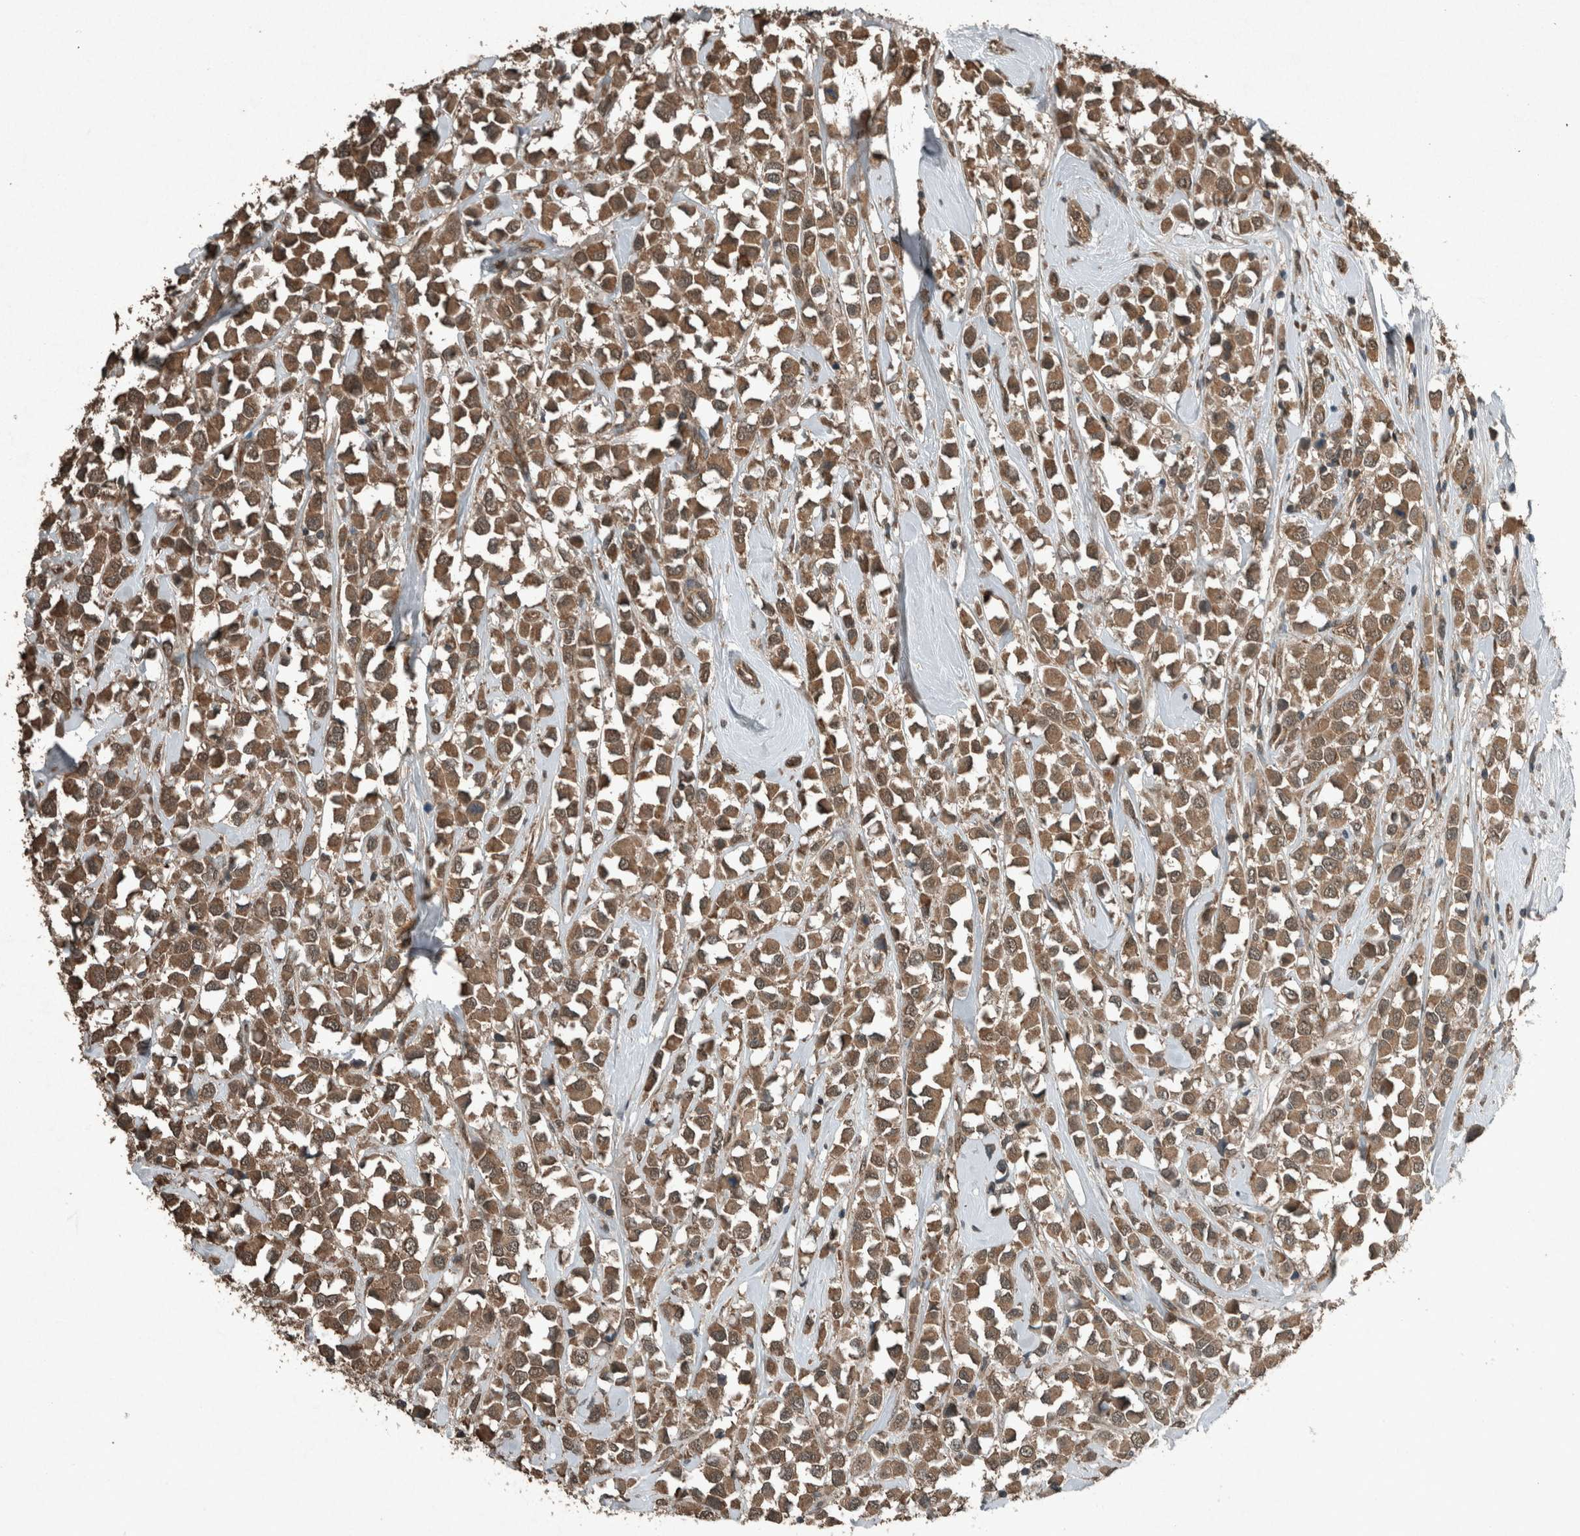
{"staining": {"intensity": "moderate", "quantity": ">75%", "location": "cytoplasmic/membranous,nuclear"}, "tissue": "breast cancer", "cell_type": "Tumor cells", "image_type": "cancer", "snomed": [{"axis": "morphology", "description": "Duct carcinoma"}, {"axis": "topography", "description": "Breast"}], "caption": "High-magnification brightfield microscopy of breast cancer (invasive ductal carcinoma) stained with DAB (3,3'-diaminobenzidine) (brown) and counterstained with hematoxylin (blue). tumor cells exhibit moderate cytoplasmic/membranous and nuclear staining is present in approximately>75% of cells.", "gene": "ARHGEF12", "patient": {"sex": "female", "age": 61}}